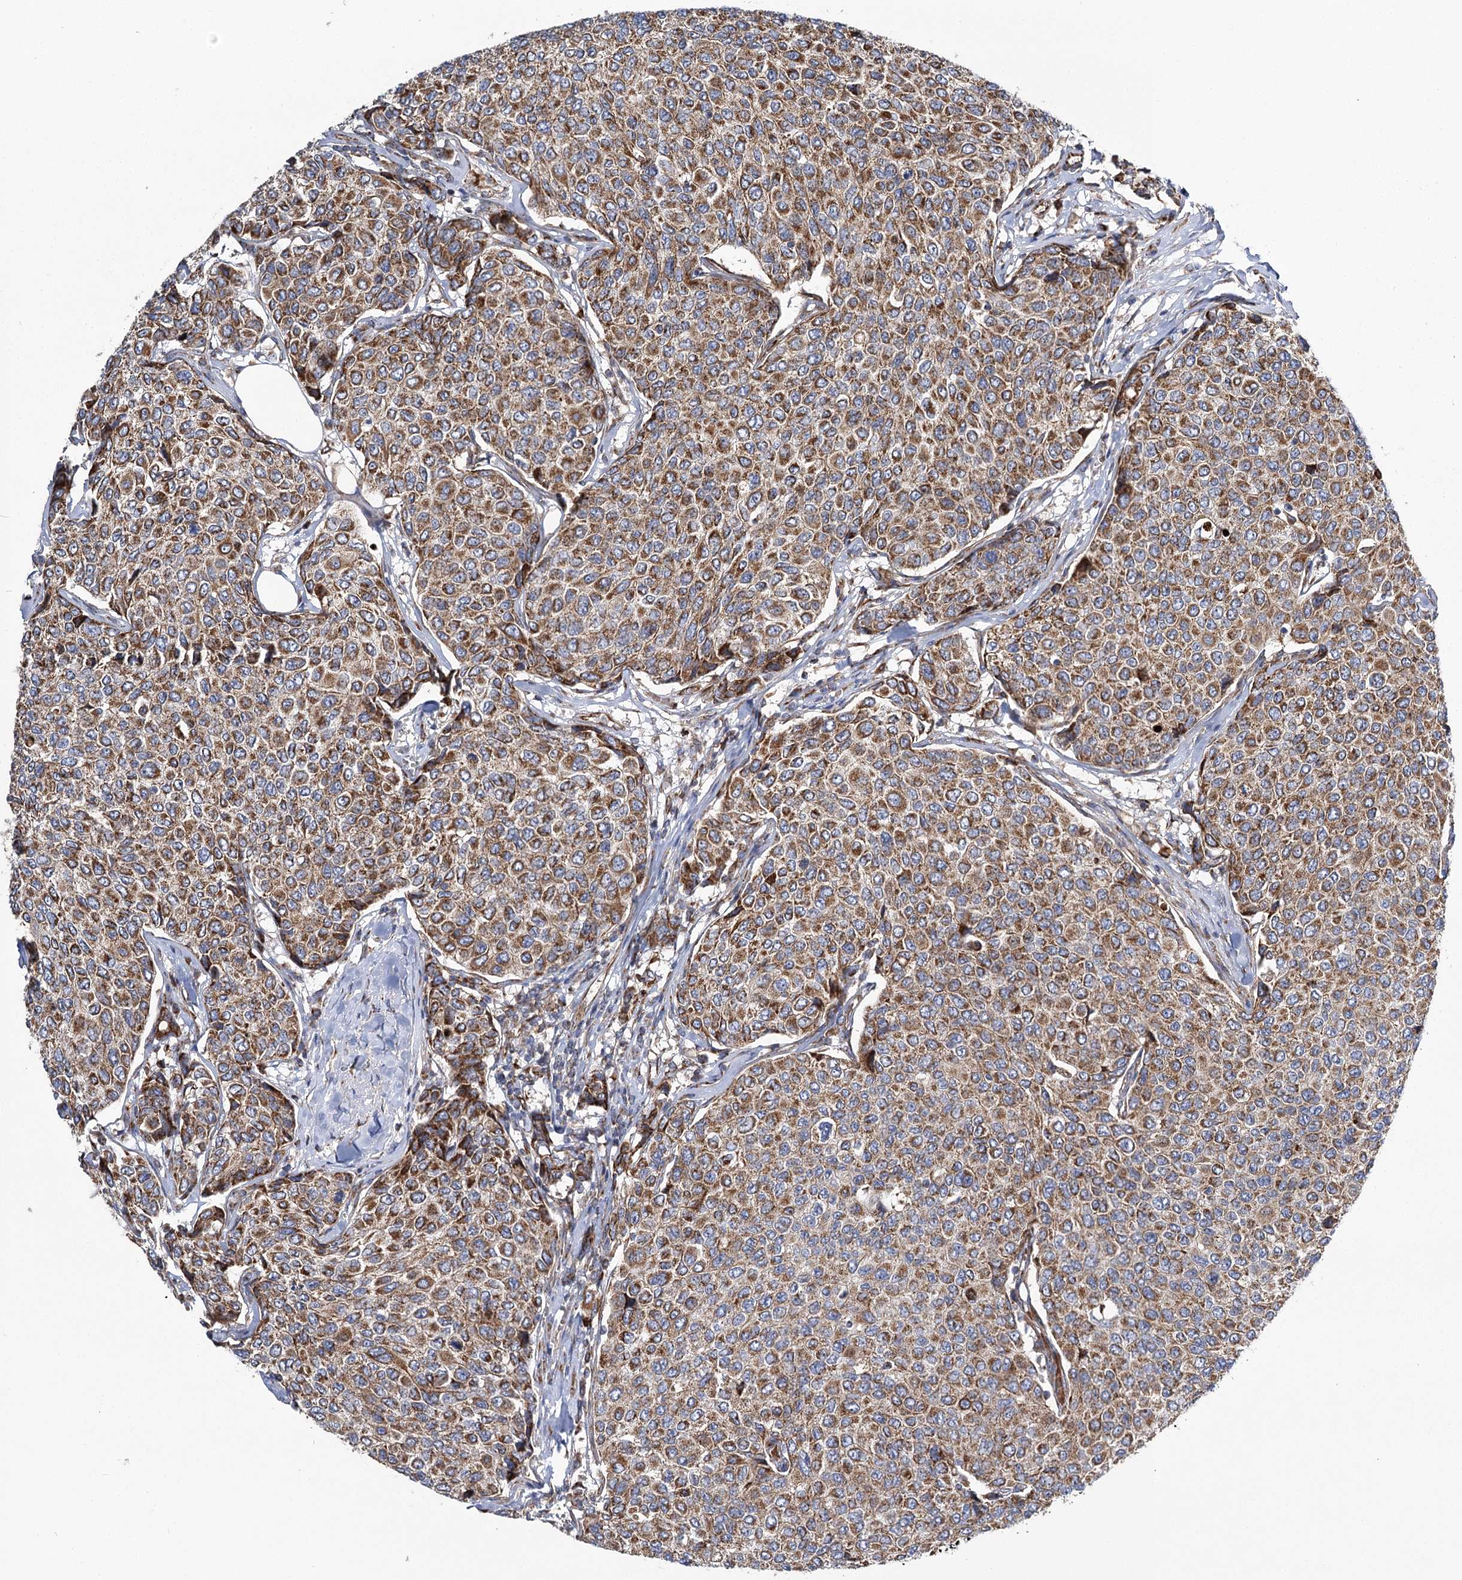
{"staining": {"intensity": "strong", "quantity": ">75%", "location": "cytoplasmic/membranous"}, "tissue": "breast cancer", "cell_type": "Tumor cells", "image_type": "cancer", "snomed": [{"axis": "morphology", "description": "Duct carcinoma"}, {"axis": "topography", "description": "Breast"}], "caption": "Breast cancer stained for a protein (brown) shows strong cytoplasmic/membranous positive staining in approximately >75% of tumor cells.", "gene": "THUMPD3", "patient": {"sex": "female", "age": 55}}